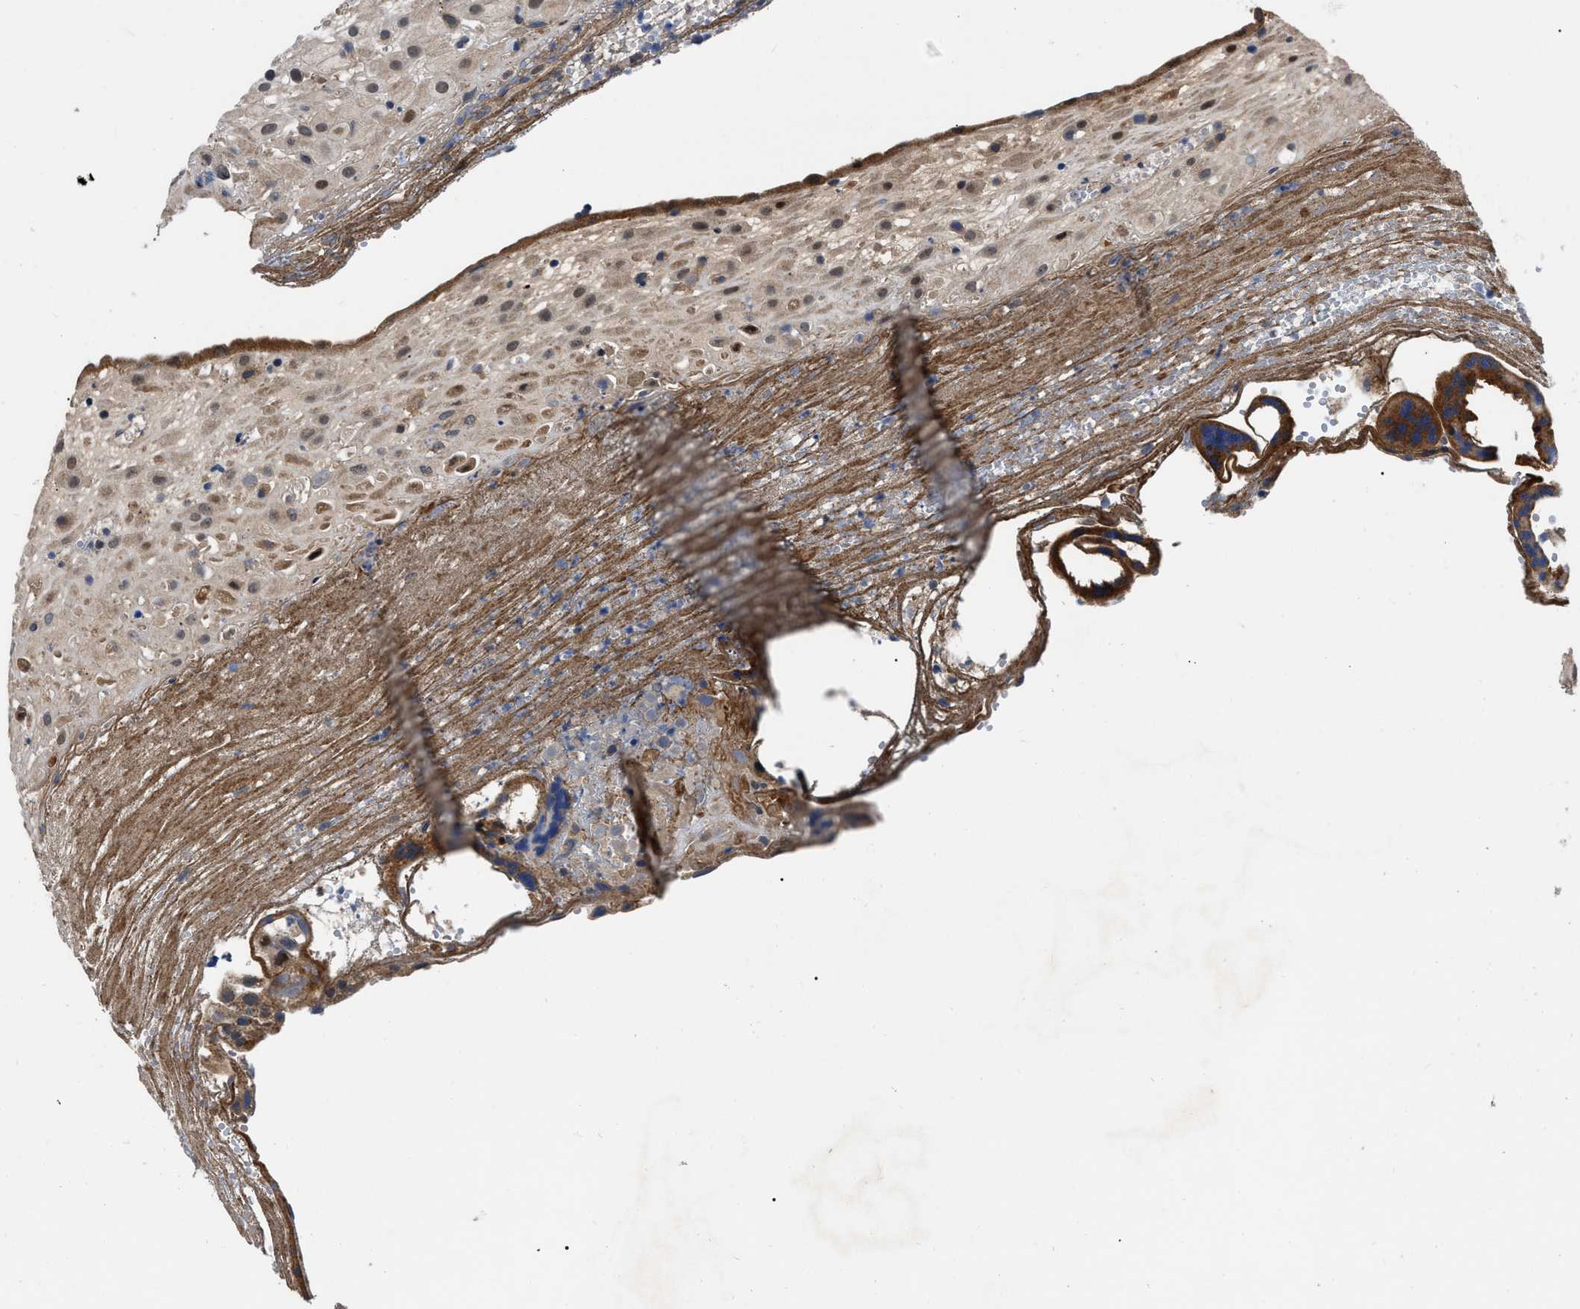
{"staining": {"intensity": "weak", "quantity": ">75%", "location": "cytoplasmic/membranous,nuclear"}, "tissue": "placenta", "cell_type": "Decidual cells", "image_type": "normal", "snomed": [{"axis": "morphology", "description": "Normal tissue, NOS"}, {"axis": "topography", "description": "Placenta"}], "caption": "Brown immunohistochemical staining in normal placenta demonstrates weak cytoplasmic/membranous,nuclear staining in approximately >75% of decidual cells. (DAB = brown stain, brightfield microscopy at high magnification).", "gene": "PPWD1", "patient": {"sex": "female", "age": 18}}